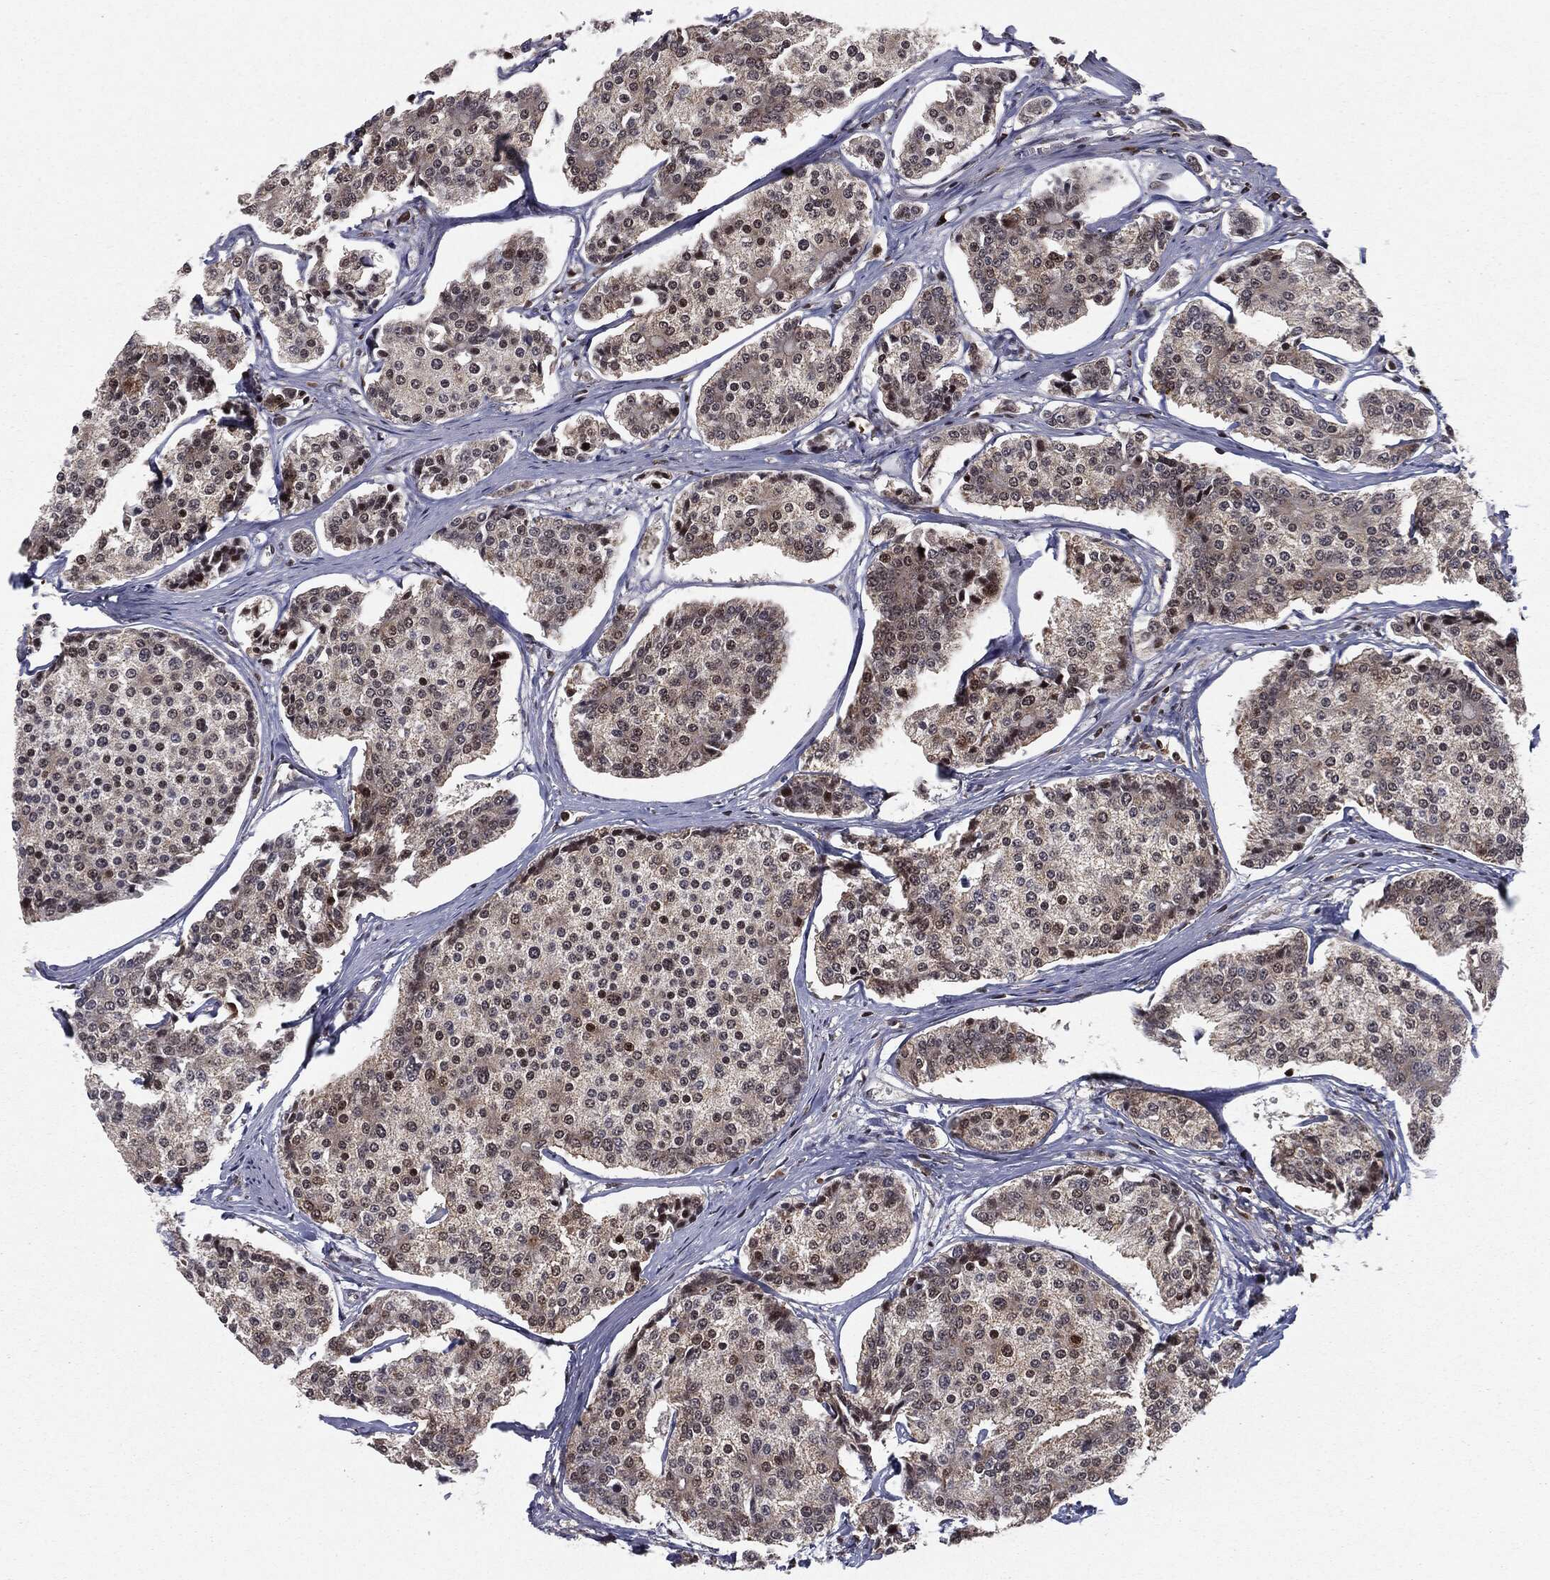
{"staining": {"intensity": "moderate", "quantity": "<25%", "location": "nuclear"}, "tissue": "carcinoid", "cell_type": "Tumor cells", "image_type": "cancer", "snomed": [{"axis": "morphology", "description": "Carcinoid, malignant, NOS"}, {"axis": "topography", "description": "Small intestine"}], "caption": "Approximately <25% of tumor cells in carcinoid (malignant) display moderate nuclear protein positivity as visualized by brown immunohistochemical staining.", "gene": "CHCHD2", "patient": {"sex": "female", "age": 65}}